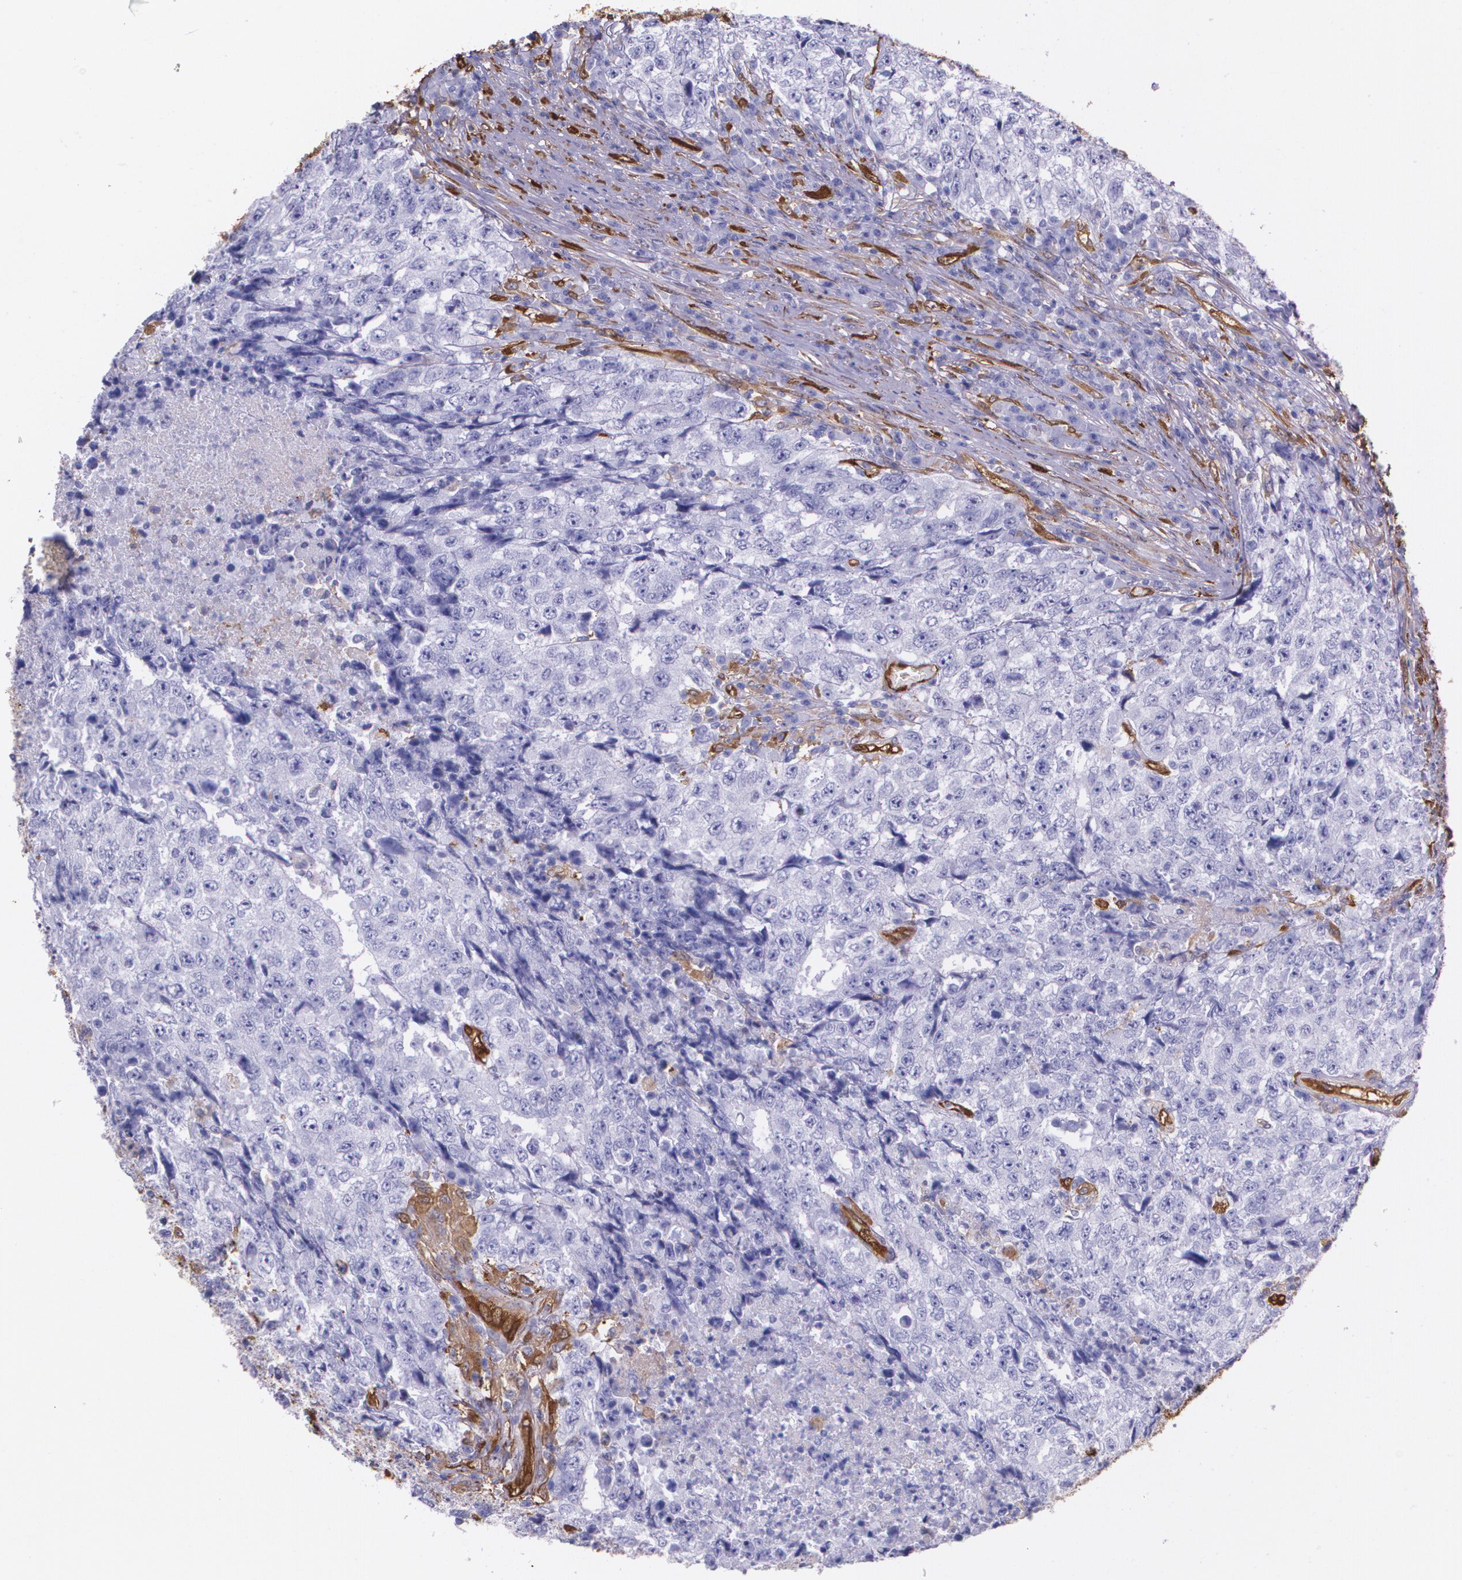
{"staining": {"intensity": "negative", "quantity": "none", "location": "none"}, "tissue": "testis cancer", "cell_type": "Tumor cells", "image_type": "cancer", "snomed": [{"axis": "morphology", "description": "Necrosis, NOS"}, {"axis": "morphology", "description": "Carcinoma, Embryonal, NOS"}, {"axis": "topography", "description": "Testis"}], "caption": "Testis cancer stained for a protein using immunohistochemistry demonstrates no positivity tumor cells.", "gene": "MMP2", "patient": {"sex": "male", "age": 19}}